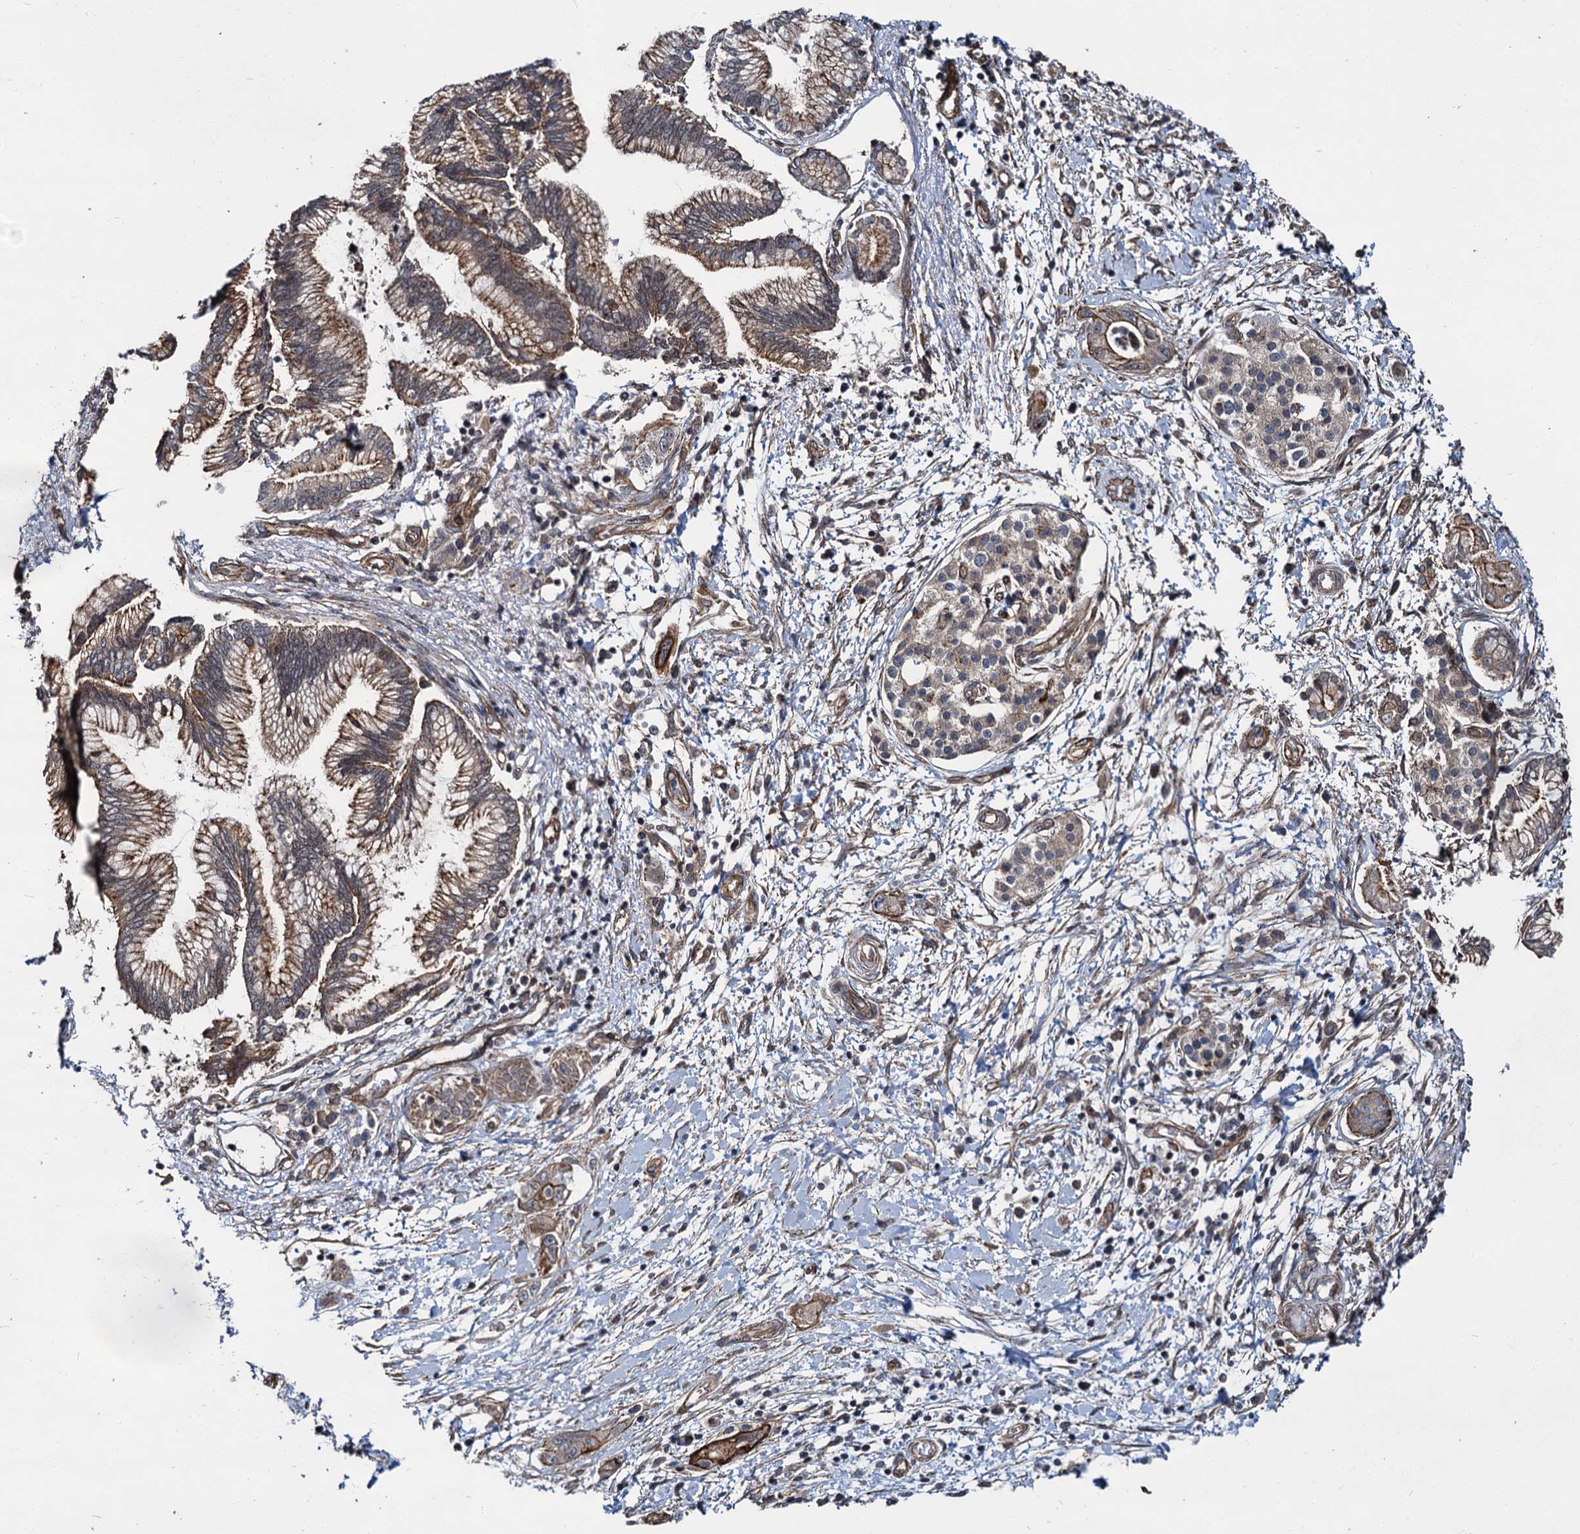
{"staining": {"intensity": "moderate", "quantity": ">75%", "location": "cytoplasmic/membranous"}, "tissue": "pancreatic cancer", "cell_type": "Tumor cells", "image_type": "cancer", "snomed": [{"axis": "morphology", "description": "Adenocarcinoma, NOS"}, {"axis": "topography", "description": "Pancreas"}], "caption": "Protein analysis of pancreatic adenocarcinoma tissue displays moderate cytoplasmic/membranous expression in approximately >75% of tumor cells. The staining was performed using DAB to visualize the protein expression in brown, while the nuclei were stained in blue with hematoxylin (Magnification: 20x).", "gene": "ZFYVE19", "patient": {"sex": "female", "age": 73}}